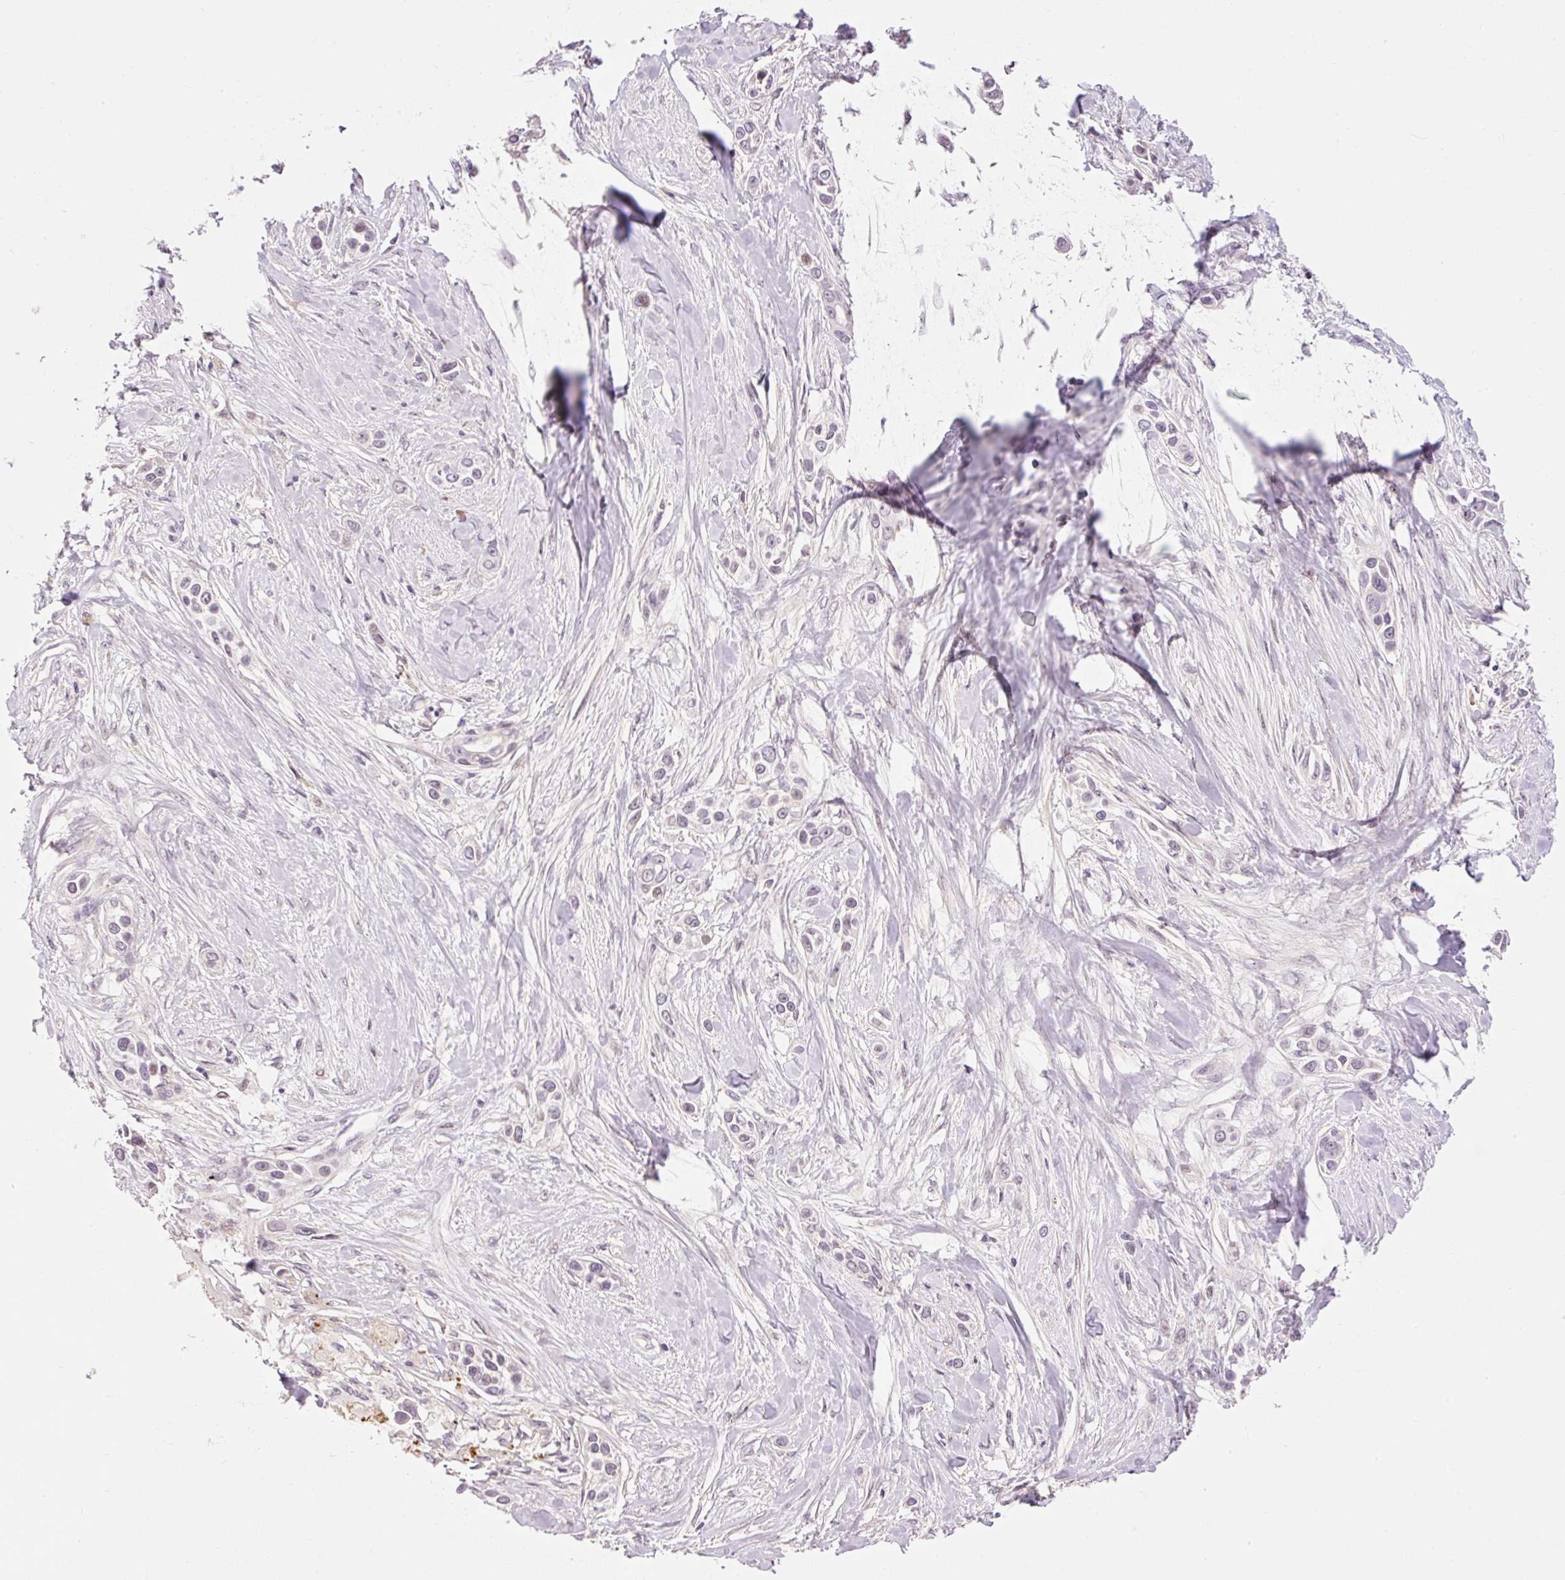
{"staining": {"intensity": "negative", "quantity": "none", "location": "none"}, "tissue": "skin cancer", "cell_type": "Tumor cells", "image_type": "cancer", "snomed": [{"axis": "morphology", "description": "Squamous cell carcinoma, NOS"}, {"axis": "topography", "description": "Skin"}], "caption": "There is no significant expression in tumor cells of skin cancer.", "gene": "HNF1A", "patient": {"sex": "female", "age": 69}}